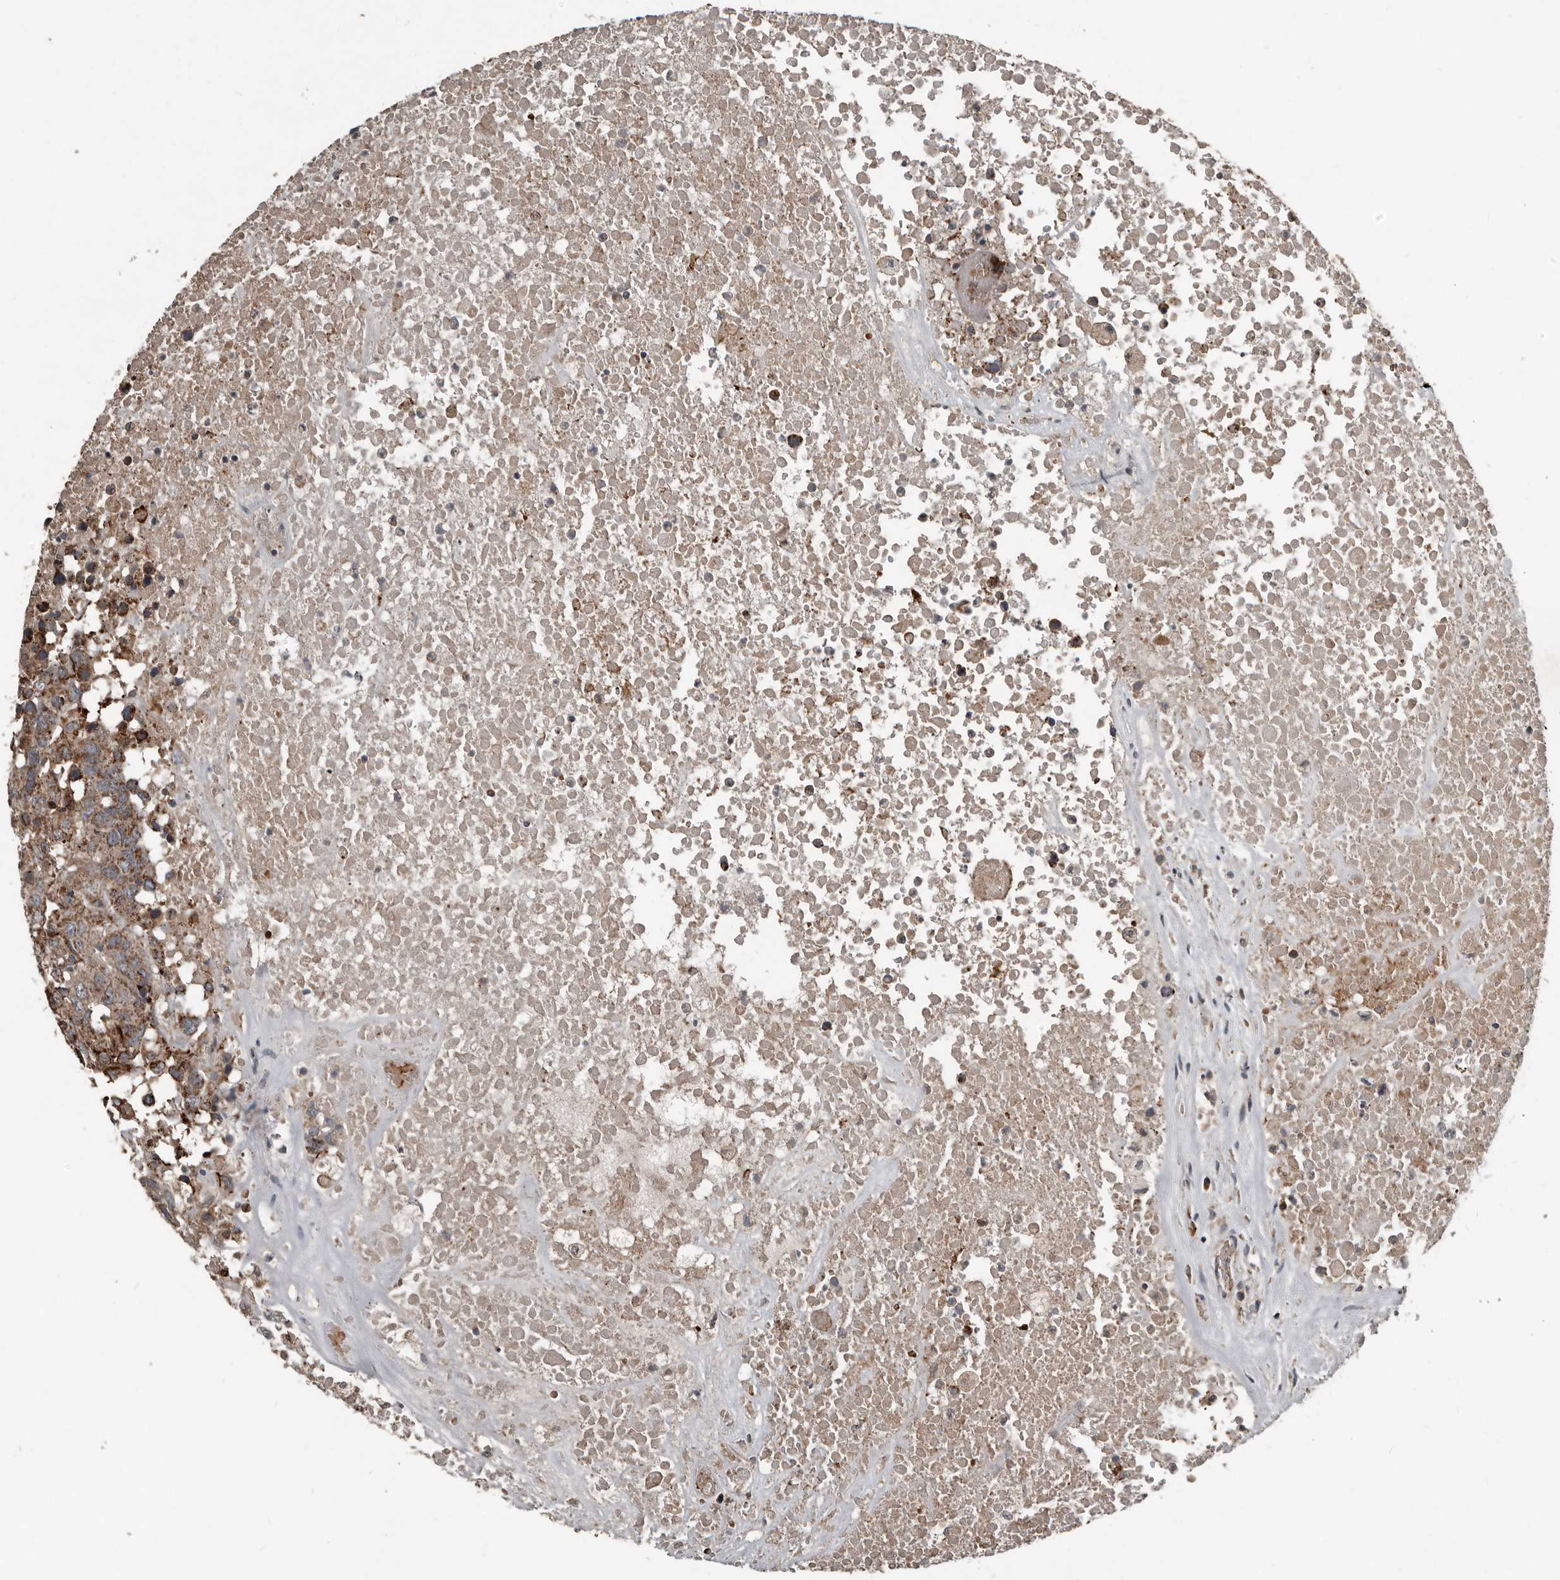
{"staining": {"intensity": "moderate", "quantity": ">75%", "location": "cytoplasmic/membranous"}, "tissue": "head and neck cancer", "cell_type": "Tumor cells", "image_type": "cancer", "snomed": [{"axis": "morphology", "description": "Squamous cell carcinoma, NOS"}, {"axis": "topography", "description": "Head-Neck"}], "caption": "Brown immunohistochemical staining in head and neck cancer (squamous cell carcinoma) demonstrates moderate cytoplasmic/membranous staining in approximately >75% of tumor cells.", "gene": "FBXO31", "patient": {"sex": "male", "age": 66}}